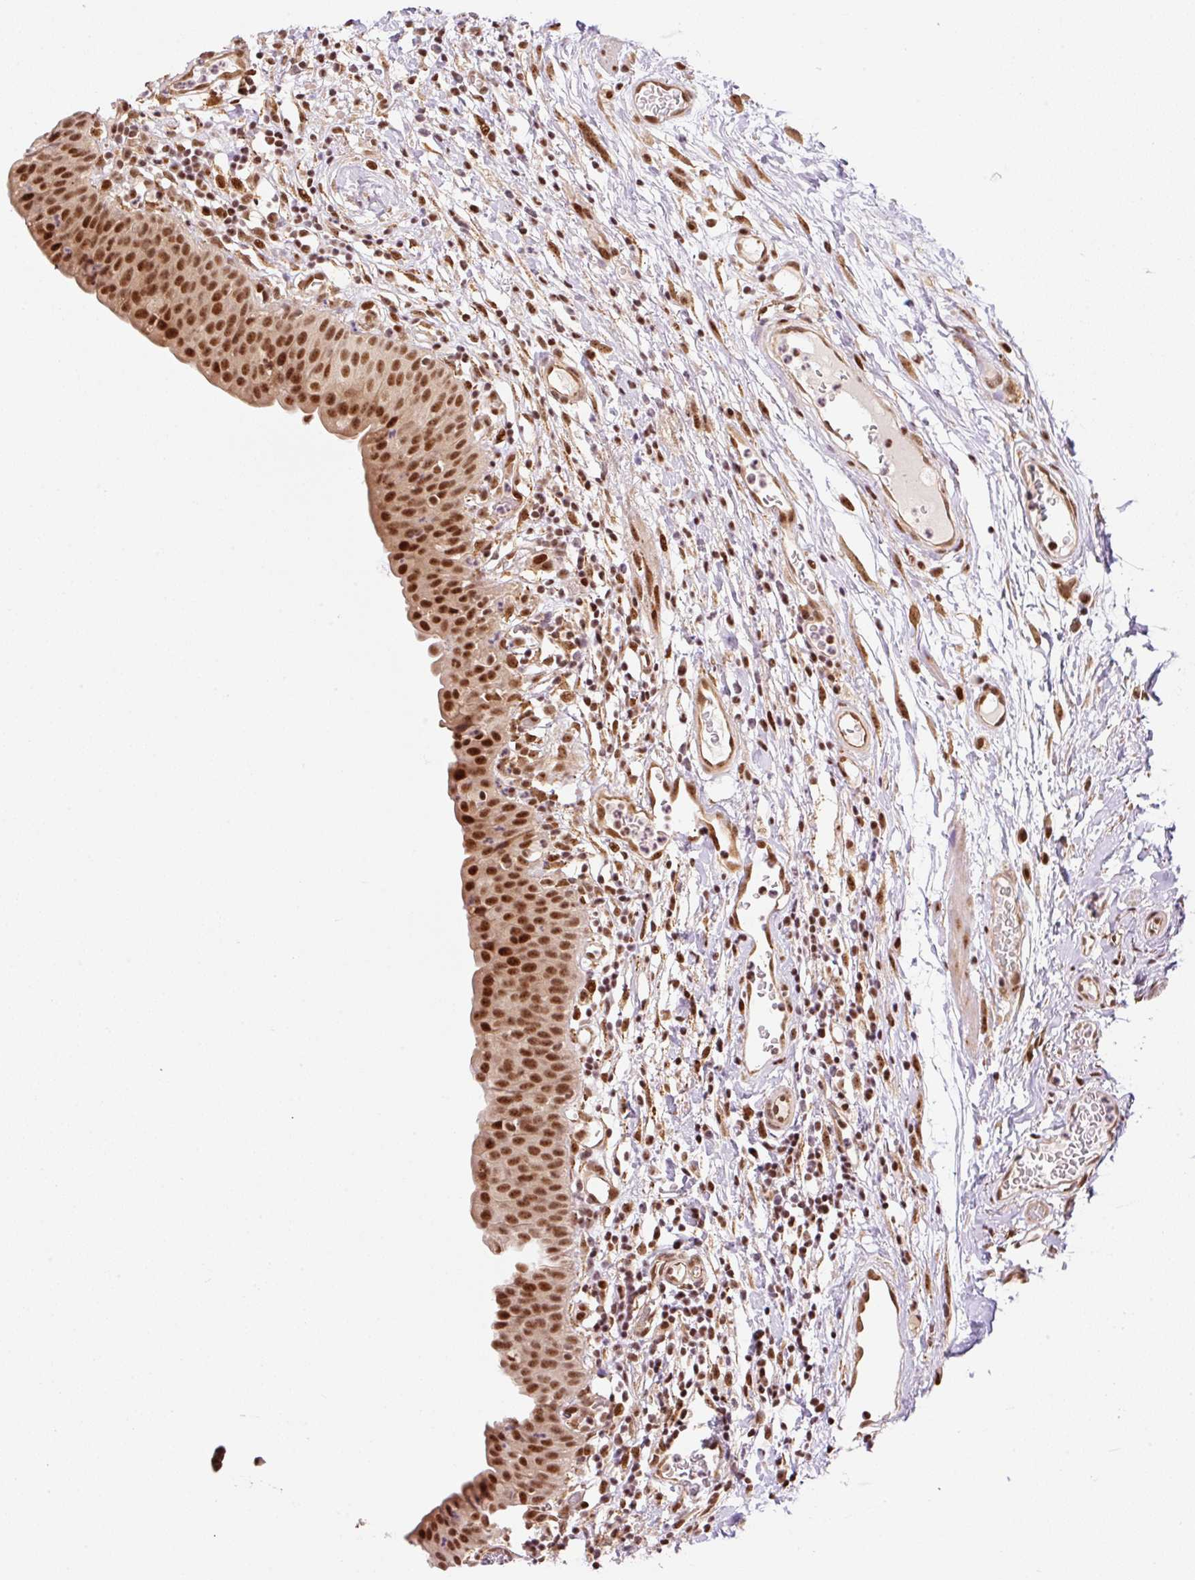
{"staining": {"intensity": "strong", "quantity": ">75%", "location": "nuclear"}, "tissue": "urinary bladder", "cell_type": "Urothelial cells", "image_type": "normal", "snomed": [{"axis": "morphology", "description": "Normal tissue, NOS"}, {"axis": "morphology", "description": "Inflammation, NOS"}, {"axis": "topography", "description": "Urinary bladder"}], "caption": "Urothelial cells demonstrate high levels of strong nuclear positivity in about >75% of cells in unremarkable urinary bladder.", "gene": "INTS8", "patient": {"sex": "male", "age": 57}}